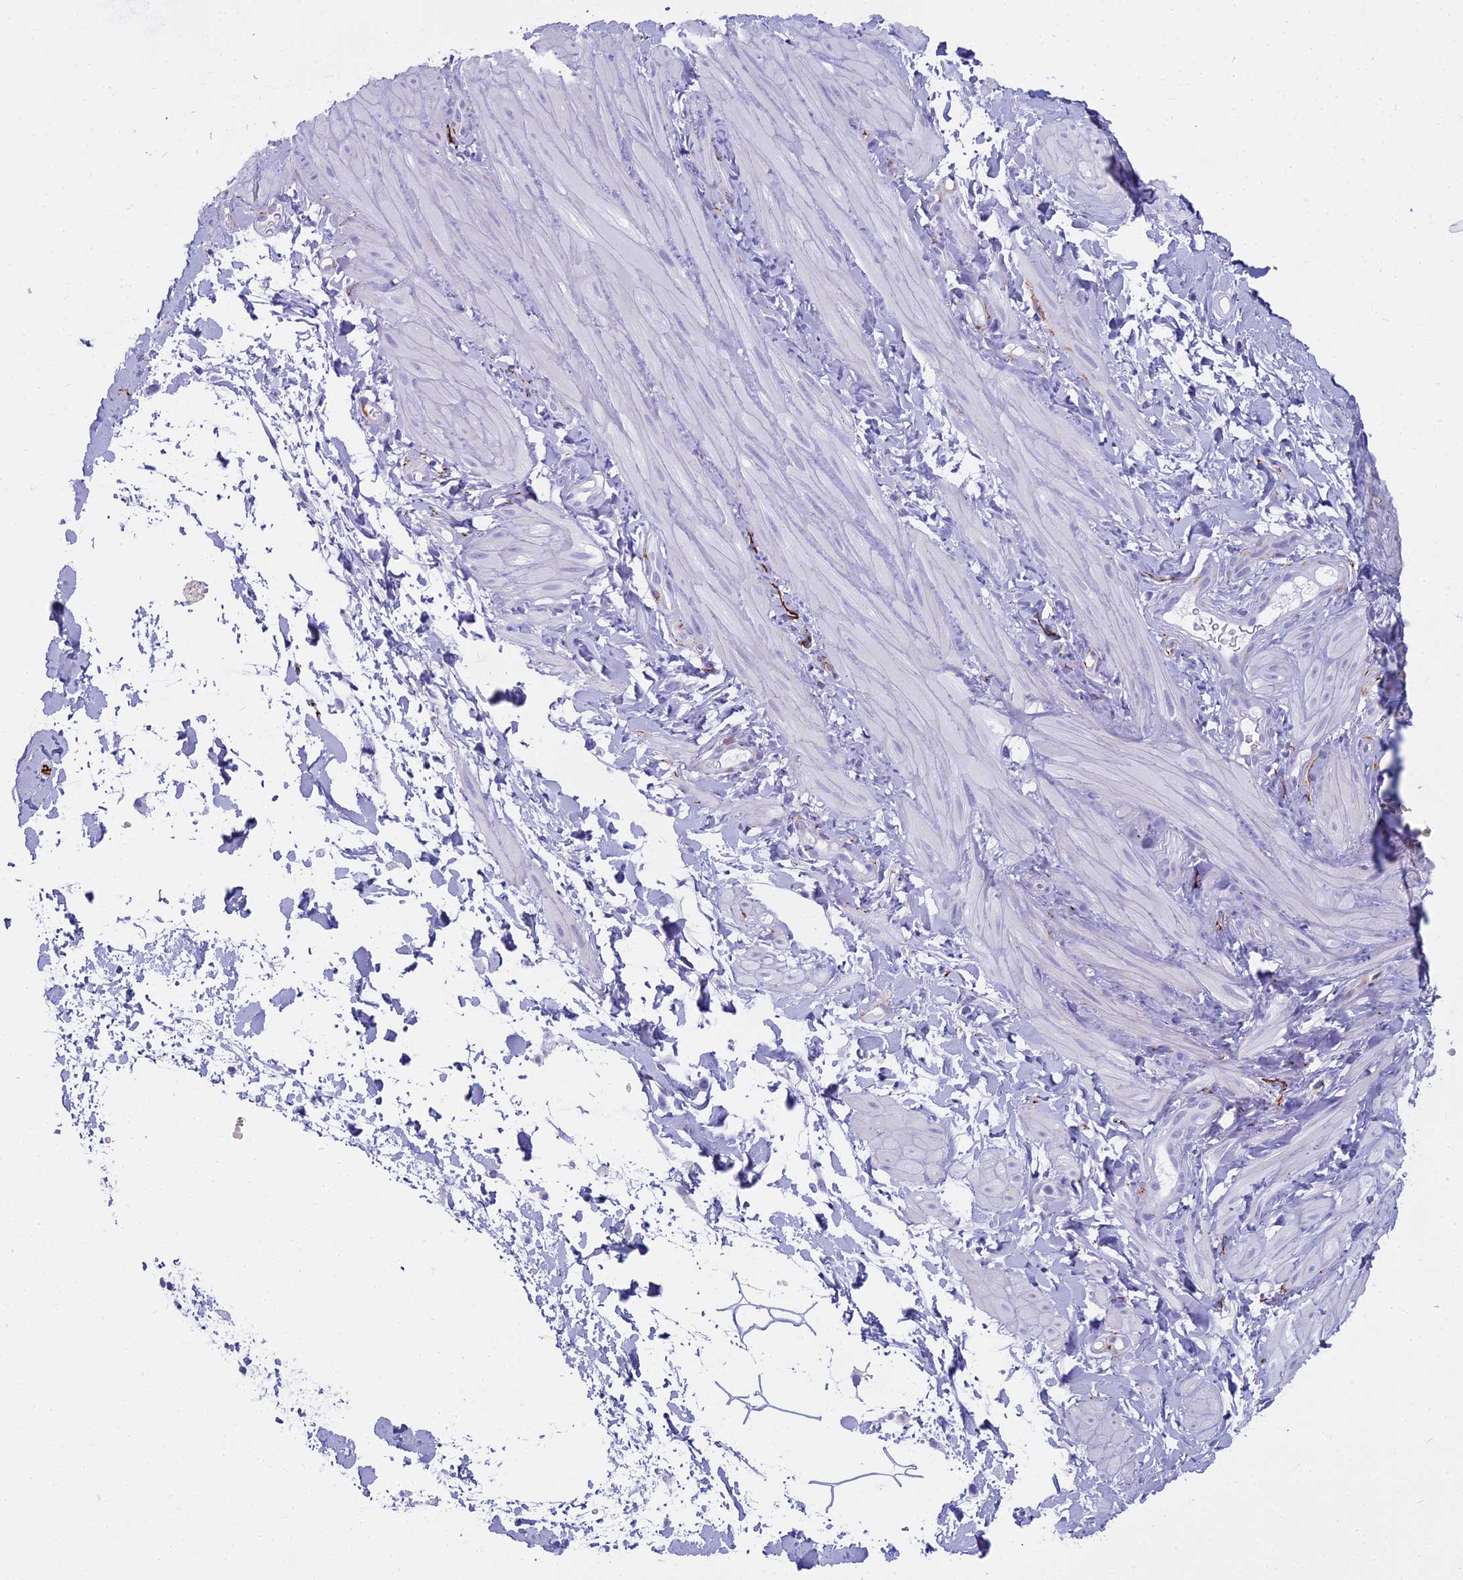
{"staining": {"intensity": "negative", "quantity": "none", "location": "none"}, "tissue": "adipose tissue", "cell_type": "Adipocytes", "image_type": "normal", "snomed": [{"axis": "morphology", "description": "Normal tissue, NOS"}, {"axis": "topography", "description": "Soft tissue"}, {"axis": "topography", "description": "Adipose tissue"}, {"axis": "topography", "description": "Vascular tissue"}, {"axis": "topography", "description": "Peripheral nerve tissue"}], "caption": "Histopathology image shows no significant protein staining in adipocytes of benign adipose tissue. (Immunohistochemistry, brightfield microscopy, high magnification).", "gene": "ENSG00000265118", "patient": {"sex": "male", "age": 74}}